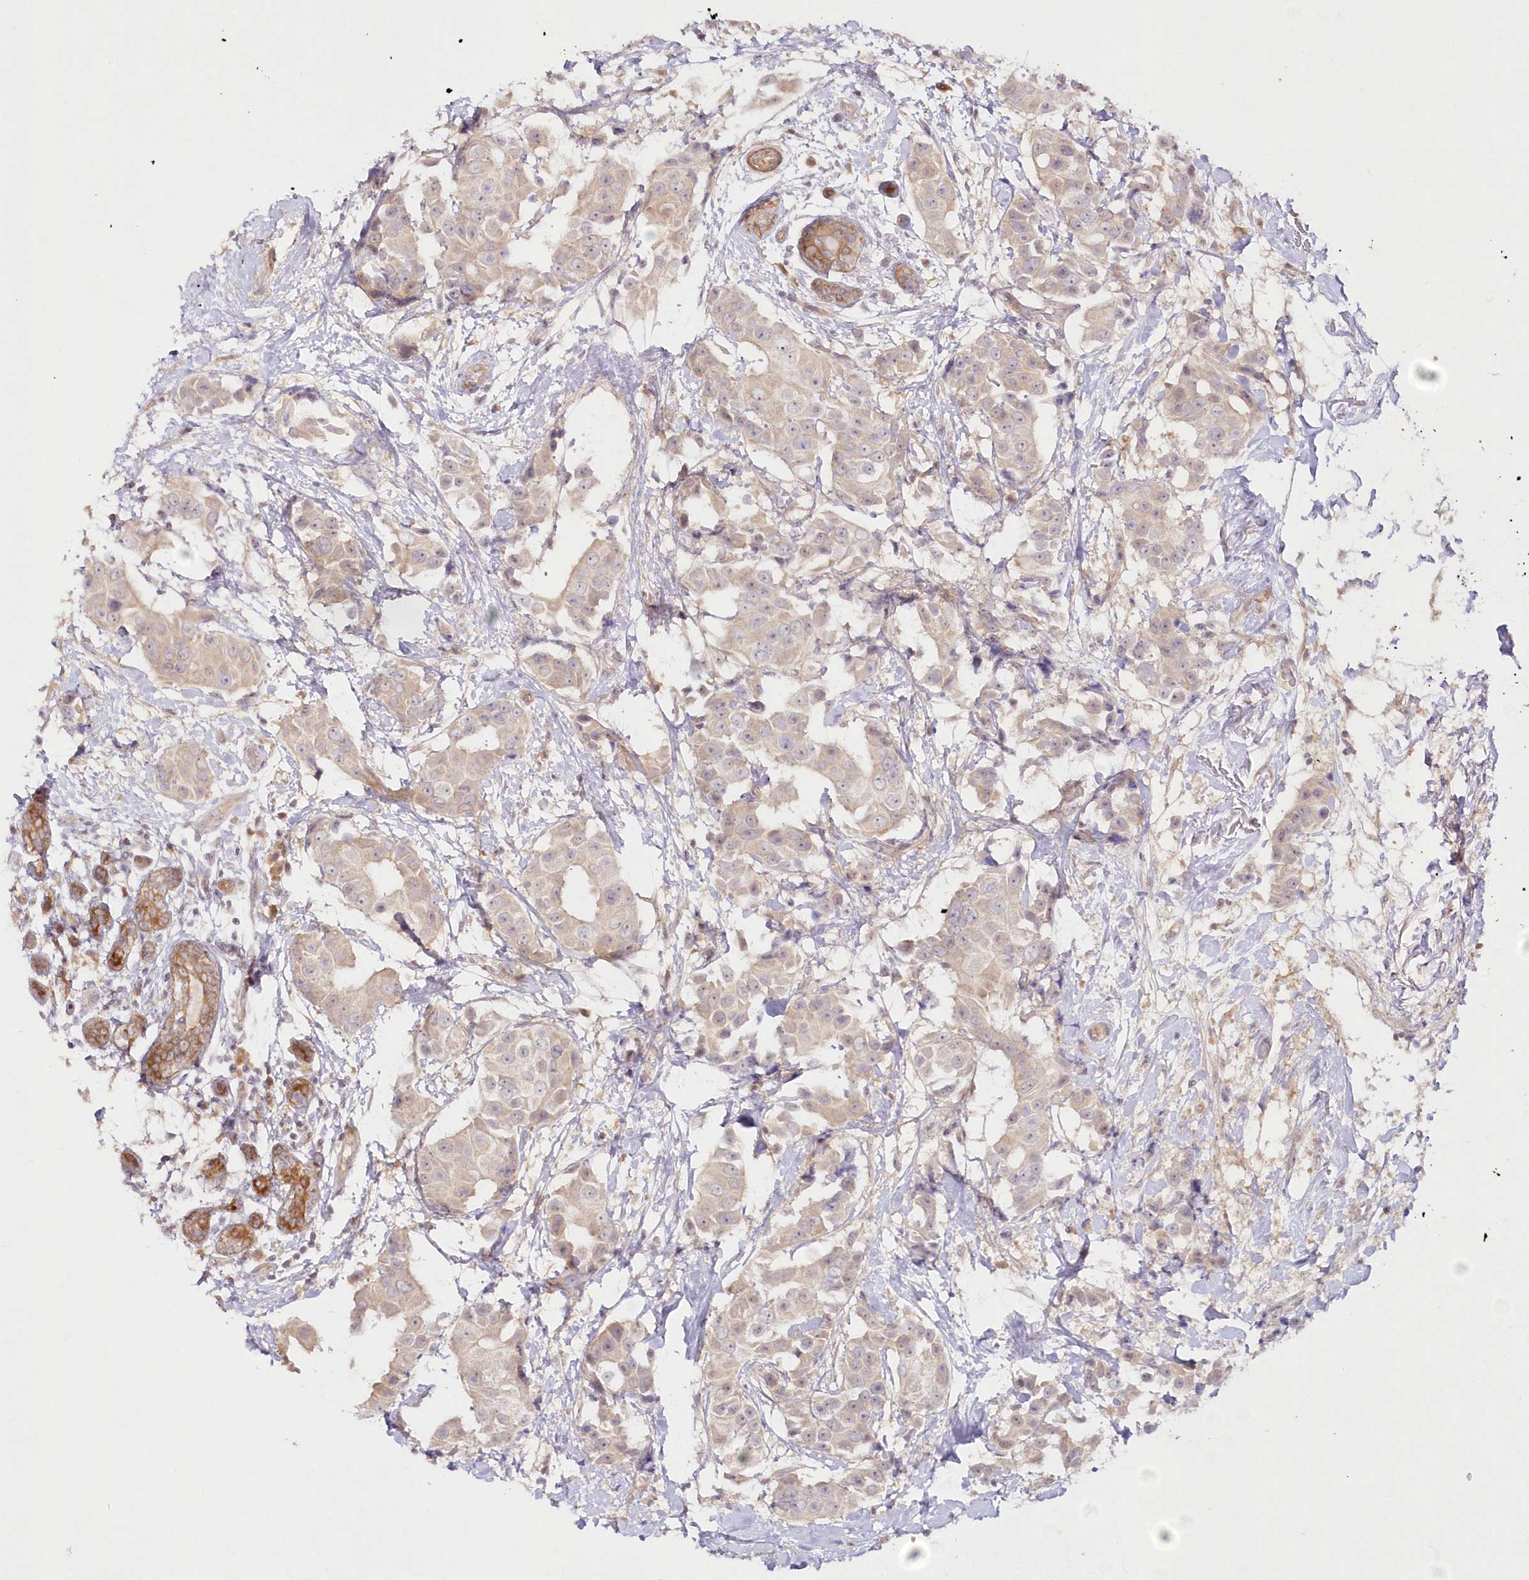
{"staining": {"intensity": "weak", "quantity": "<25%", "location": "cytoplasmic/membranous"}, "tissue": "breast cancer", "cell_type": "Tumor cells", "image_type": "cancer", "snomed": [{"axis": "morphology", "description": "Normal tissue, NOS"}, {"axis": "morphology", "description": "Duct carcinoma"}, {"axis": "topography", "description": "Breast"}], "caption": "Human breast cancer (invasive ductal carcinoma) stained for a protein using immunohistochemistry (IHC) displays no expression in tumor cells.", "gene": "IPMK", "patient": {"sex": "female", "age": 39}}